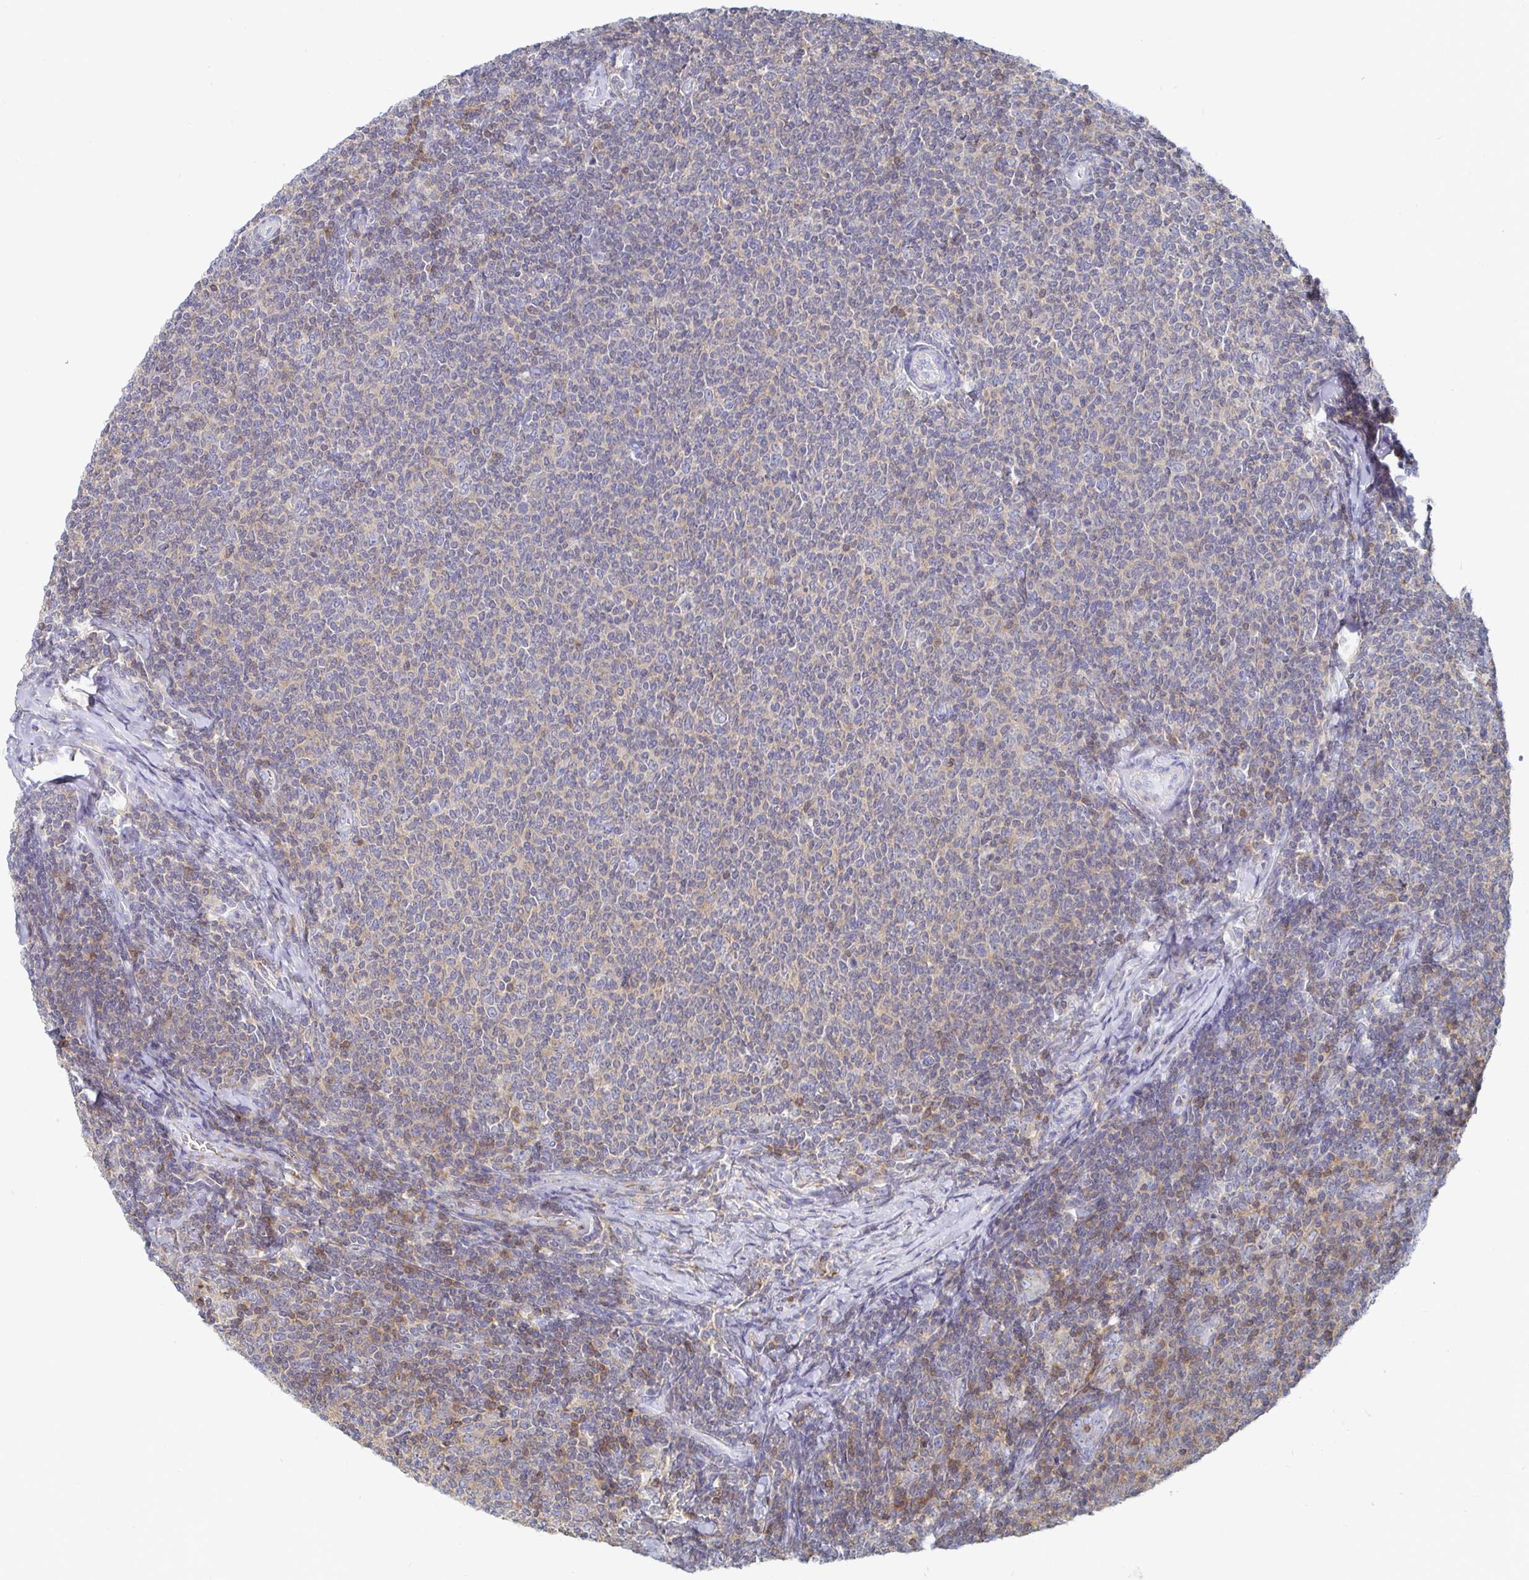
{"staining": {"intensity": "negative", "quantity": "none", "location": "none"}, "tissue": "lymphoma", "cell_type": "Tumor cells", "image_type": "cancer", "snomed": [{"axis": "morphology", "description": "Malignant lymphoma, non-Hodgkin's type, Low grade"}, {"axis": "topography", "description": "Lymph node"}], "caption": "A micrograph of low-grade malignant lymphoma, non-Hodgkin's type stained for a protein demonstrates no brown staining in tumor cells. The staining is performed using DAB brown chromogen with nuclei counter-stained in using hematoxylin.", "gene": "PIK3CD", "patient": {"sex": "male", "age": 52}}